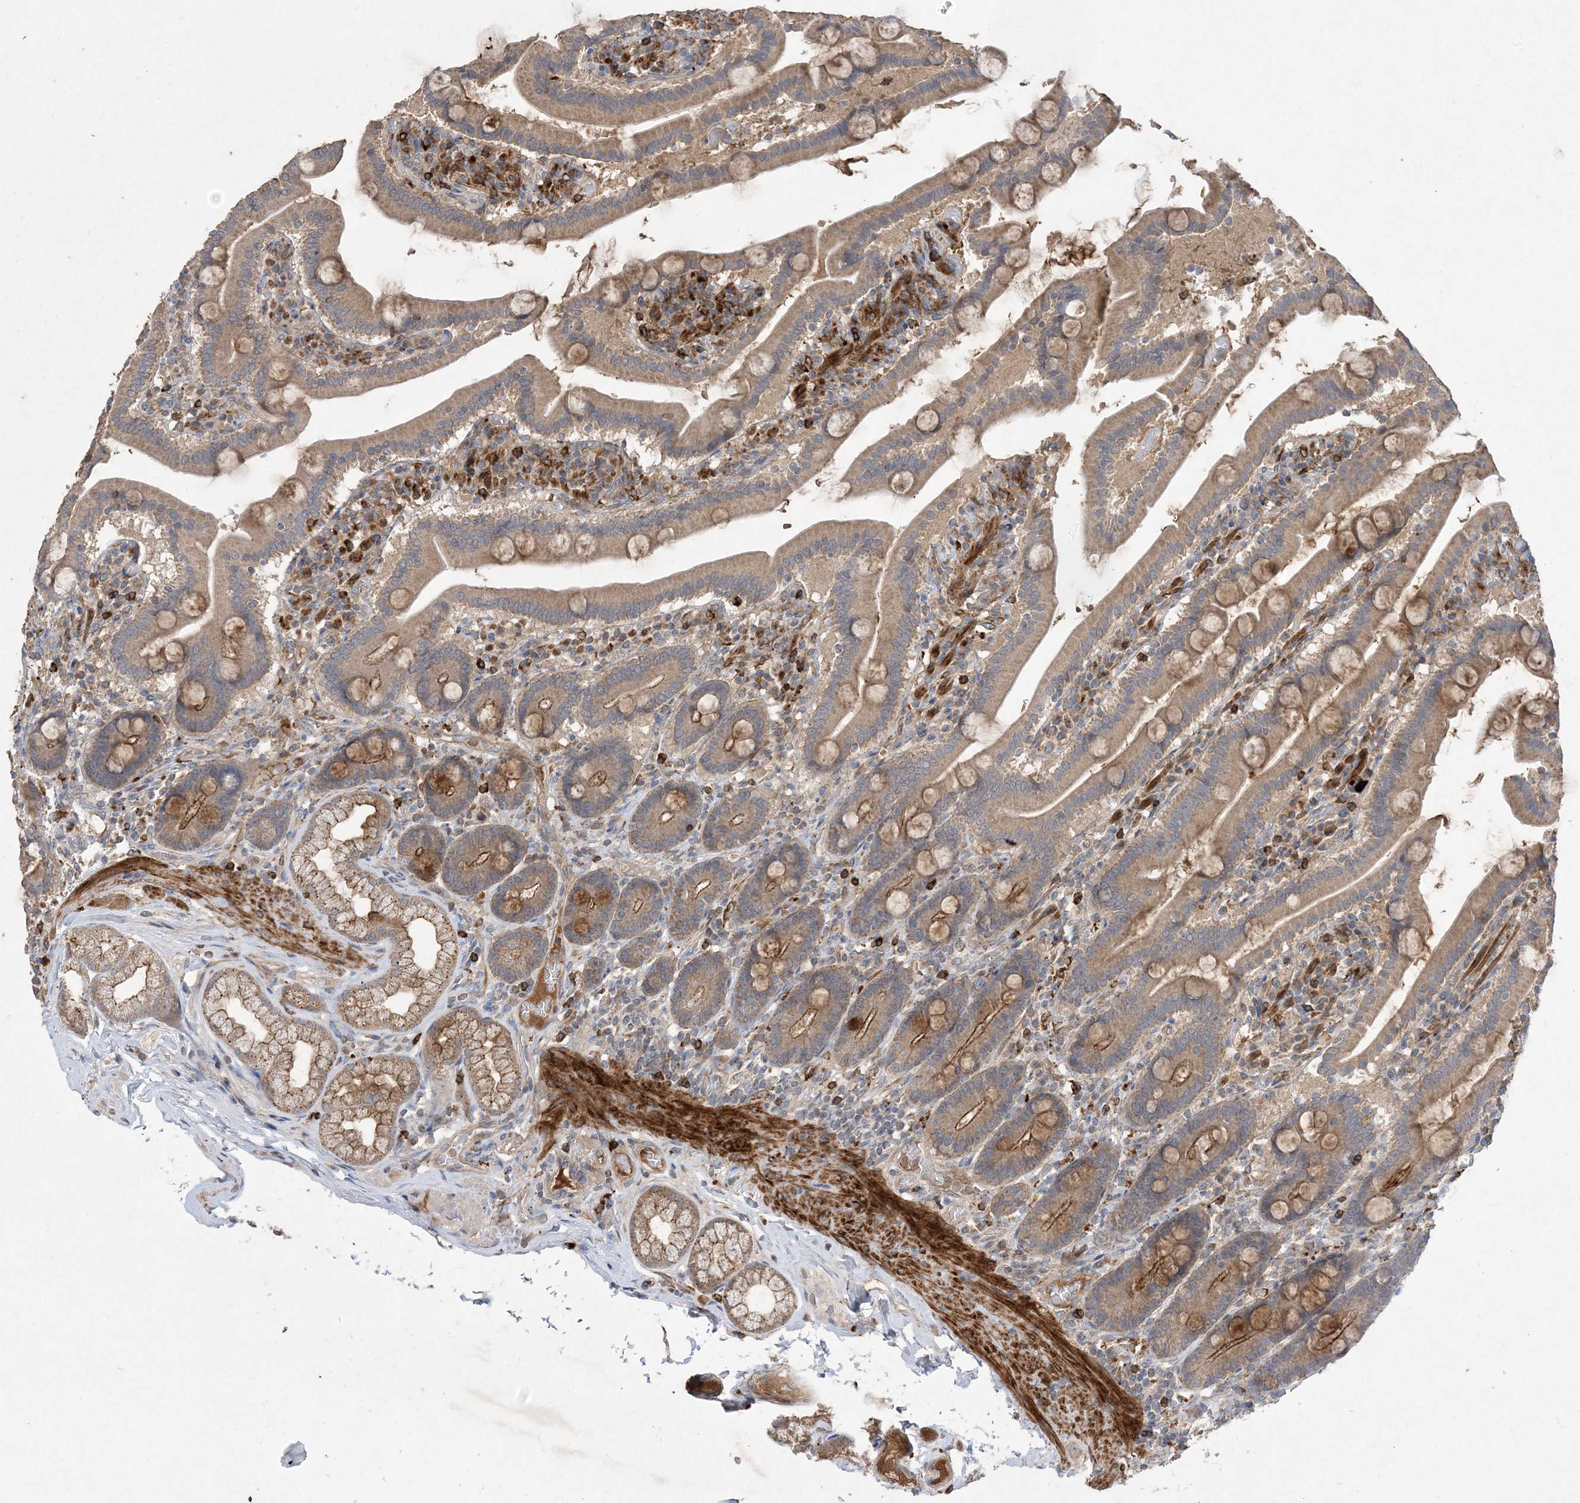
{"staining": {"intensity": "moderate", "quantity": ">75%", "location": "cytoplasmic/membranous"}, "tissue": "duodenum", "cell_type": "Glandular cells", "image_type": "normal", "snomed": [{"axis": "morphology", "description": "Normal tissue, NOS"}, {"axis": "topography", "description": "Duodenum"}], "caption": "Immunohistochemistry of unremarkable human duodenum displays medium levels of moderate cytoplasmic/membranous expression in approximately >75% of glandular cells. The staining was performed using DAB (3,3'-diaminobenzidine) to visualize the protein expression in brown, while the nuclei were stained in blue with hematoxylin (Magnification: 20x).", "gene": "MASP2", "patient": {"sex": "male", "age": 55}}